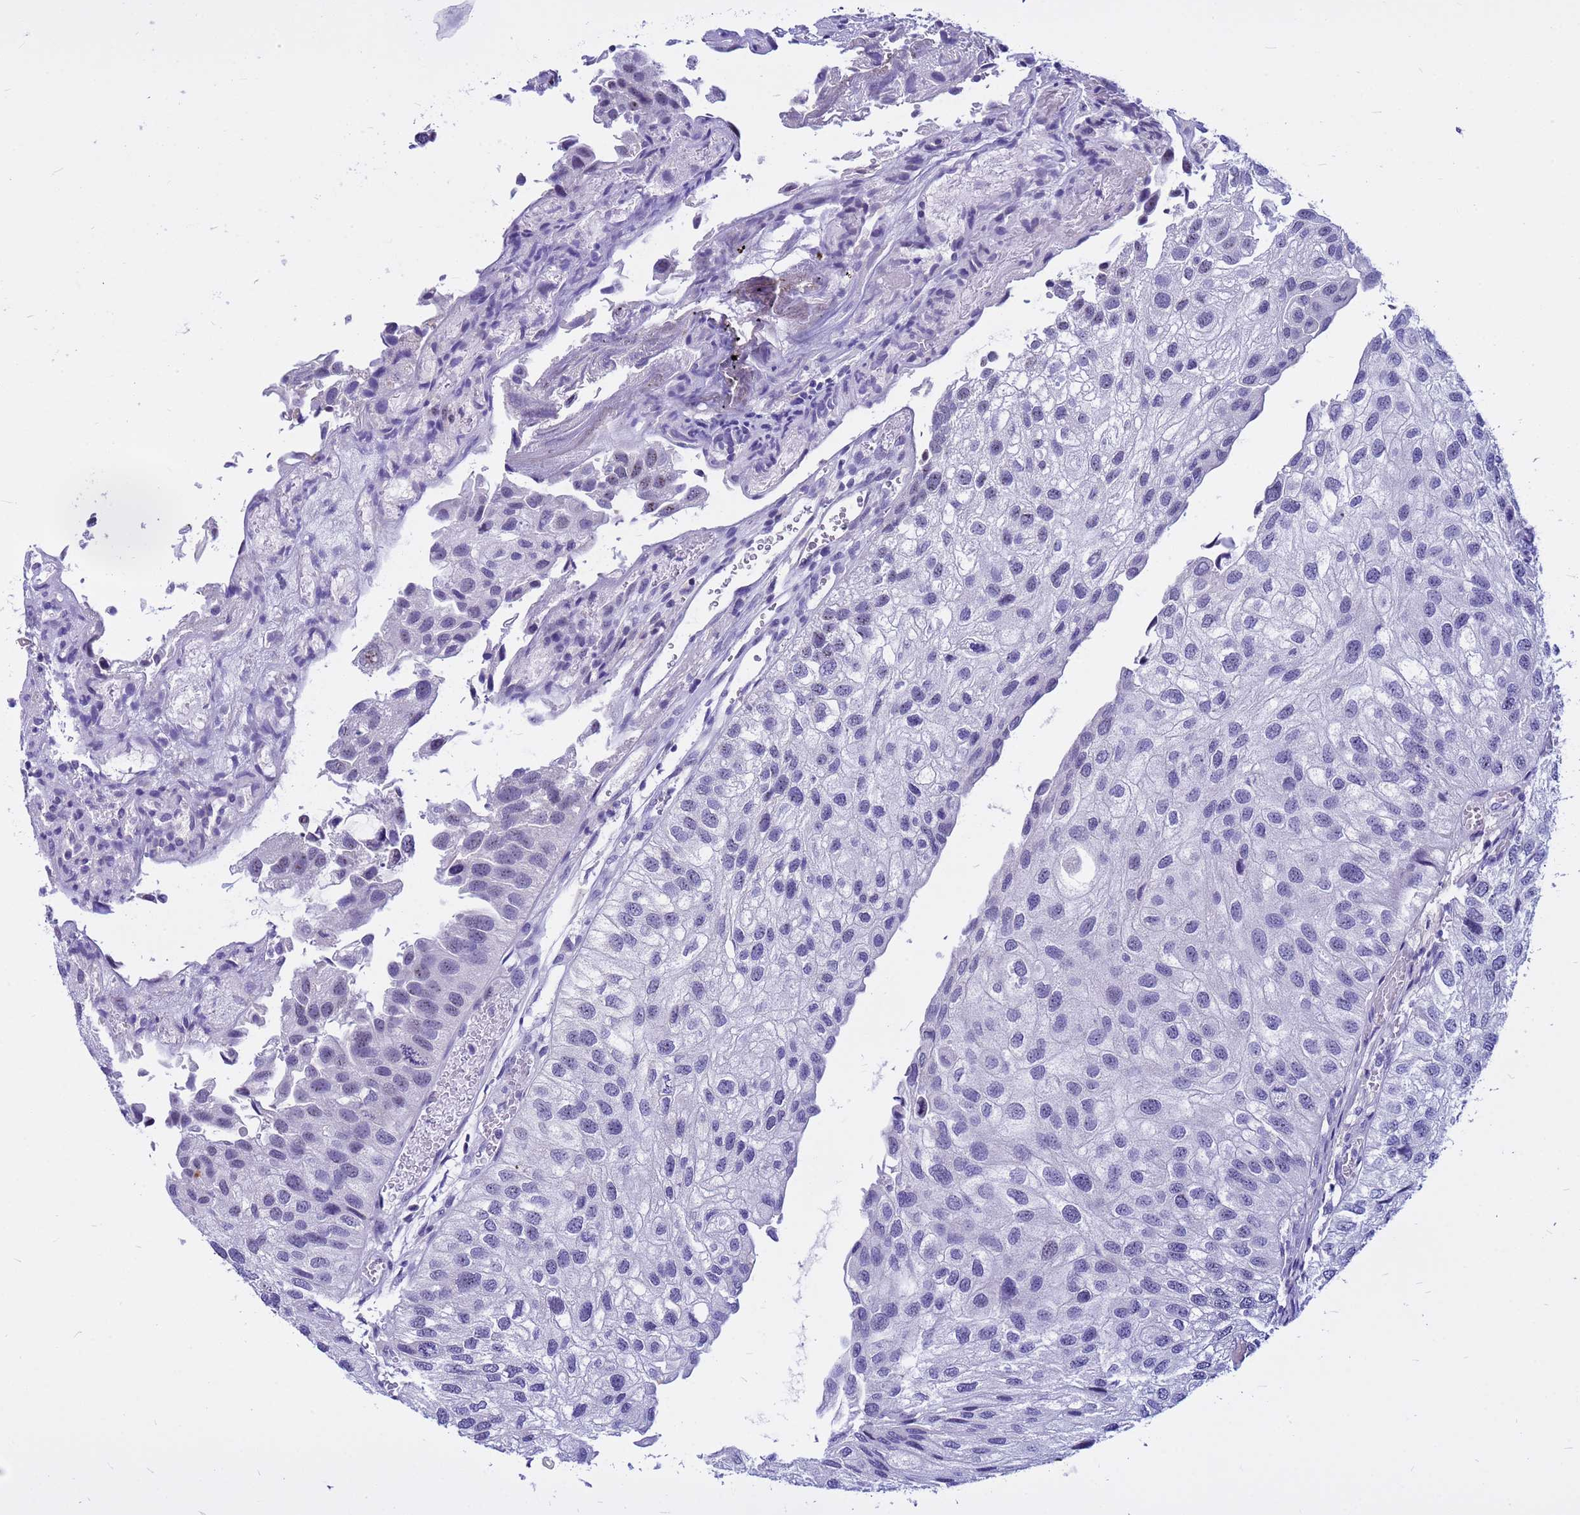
{"staining": {"intensity": "negative", "quantity": "none", "location": "none"}, "tissue": "urothelial cancer", "cell_type": "Tumor cells", "image_type": "cancer", "snomed": [{"axis": "morphology", "description": "Urothelial carcinoma, Low grade"}, {"axis": "topography", "description": "Urinary bladder"}], "caption": "This is a micrograph of immunohistochemistry staining of low-grade urothelial carcinoma, which shows no staining in tumor cells.", "gene": "DMRTC2", "patient": {"sex": "female", "age": 89}}